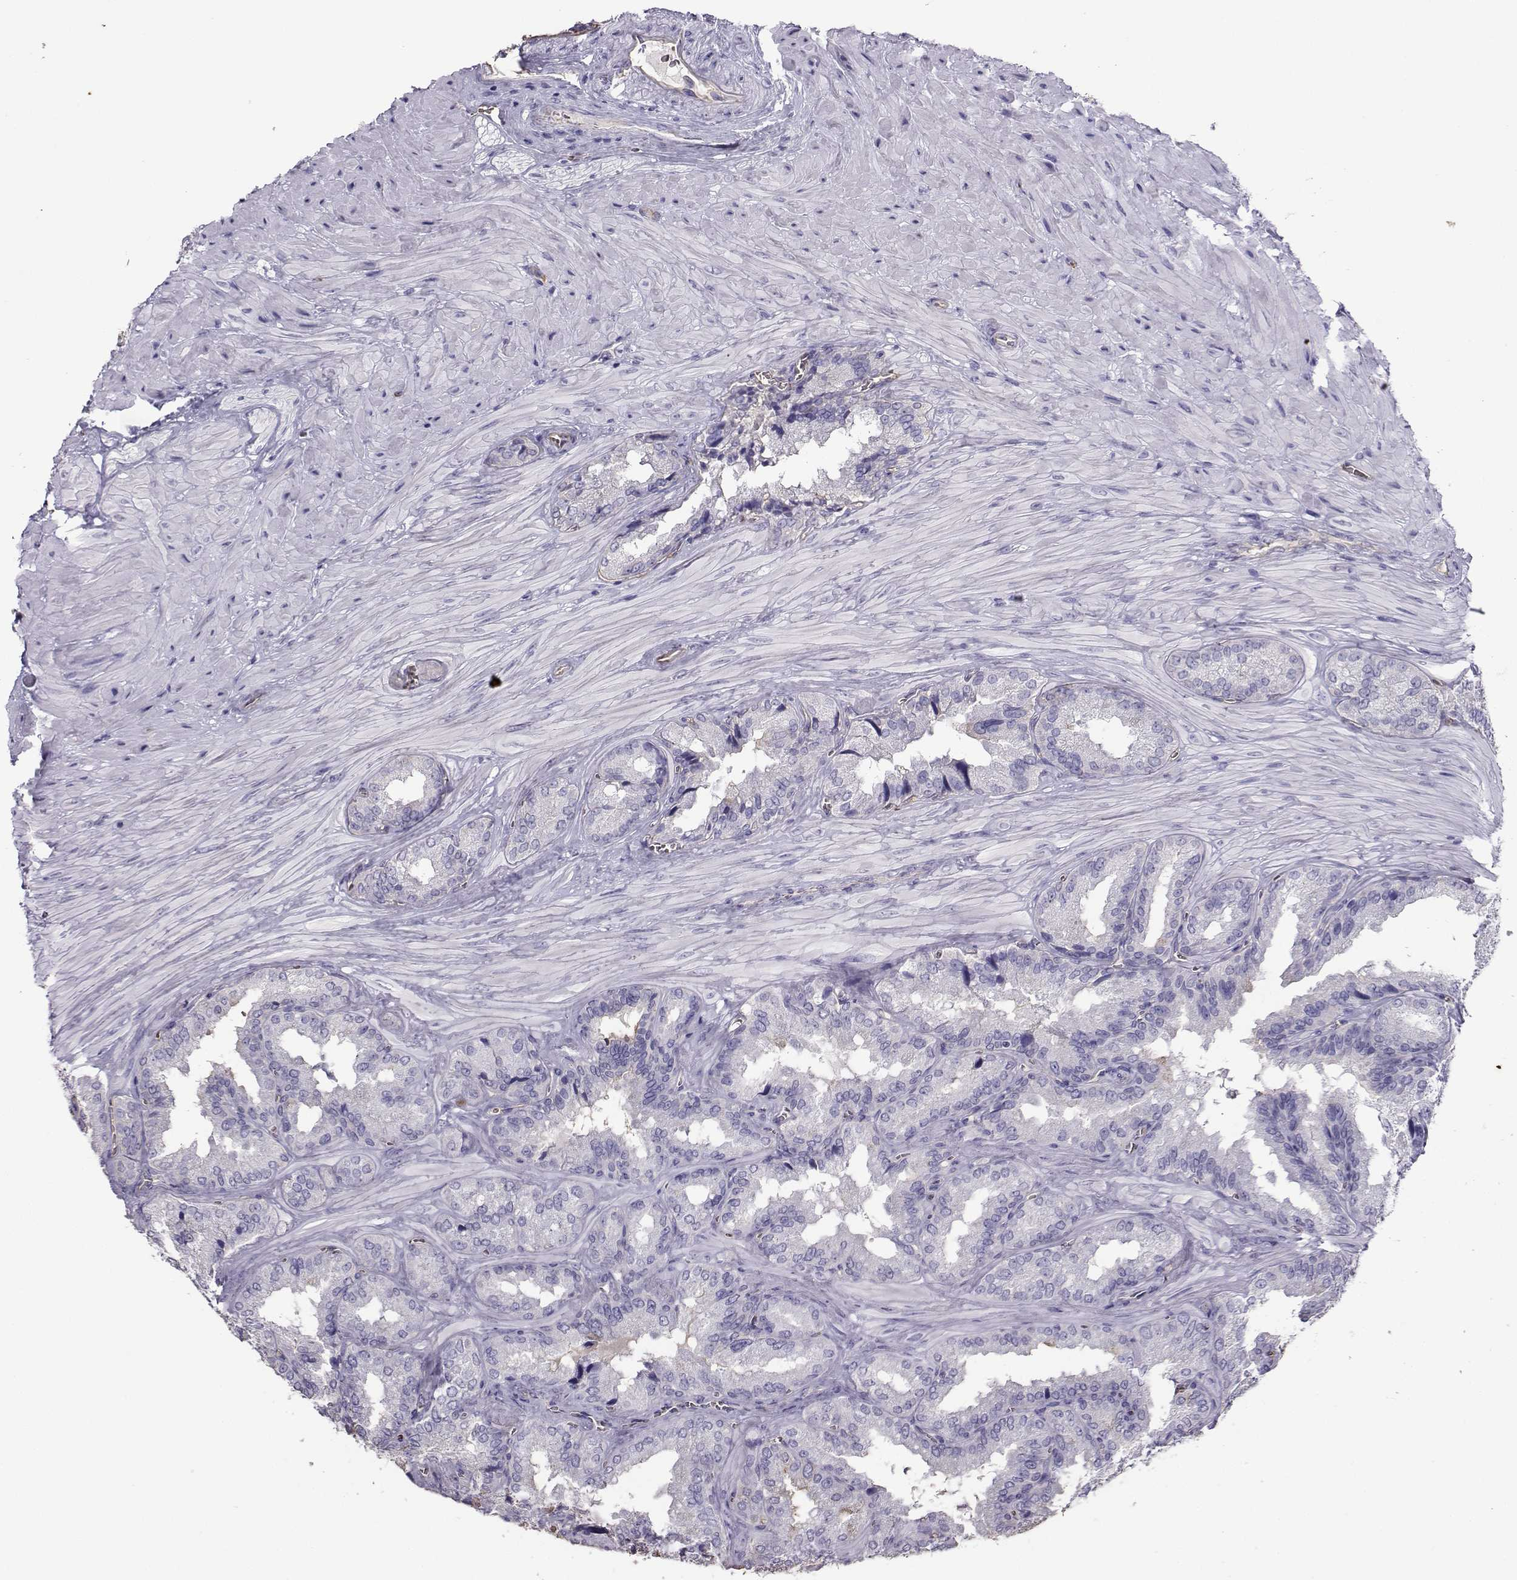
{"staining": {"intensity": "negative", "quantity": "none", "location": "none"}, "tissue": "seminal vesicle", "cell_type": "Glandular cells", "image_type": "normal", "snomed": [{"axis": "morphology", "description": "Normal tissue, NOS"}, {"axis": "topography", "description": "Seminal veicle"}], "caption": "High power microscopy micrograph of an IHC micrograph of benign seminal vesicle, revealing no significant staining in glandular cells.", "gene": "CLUL1", "patient": {"sex": "male", "age": 37}}